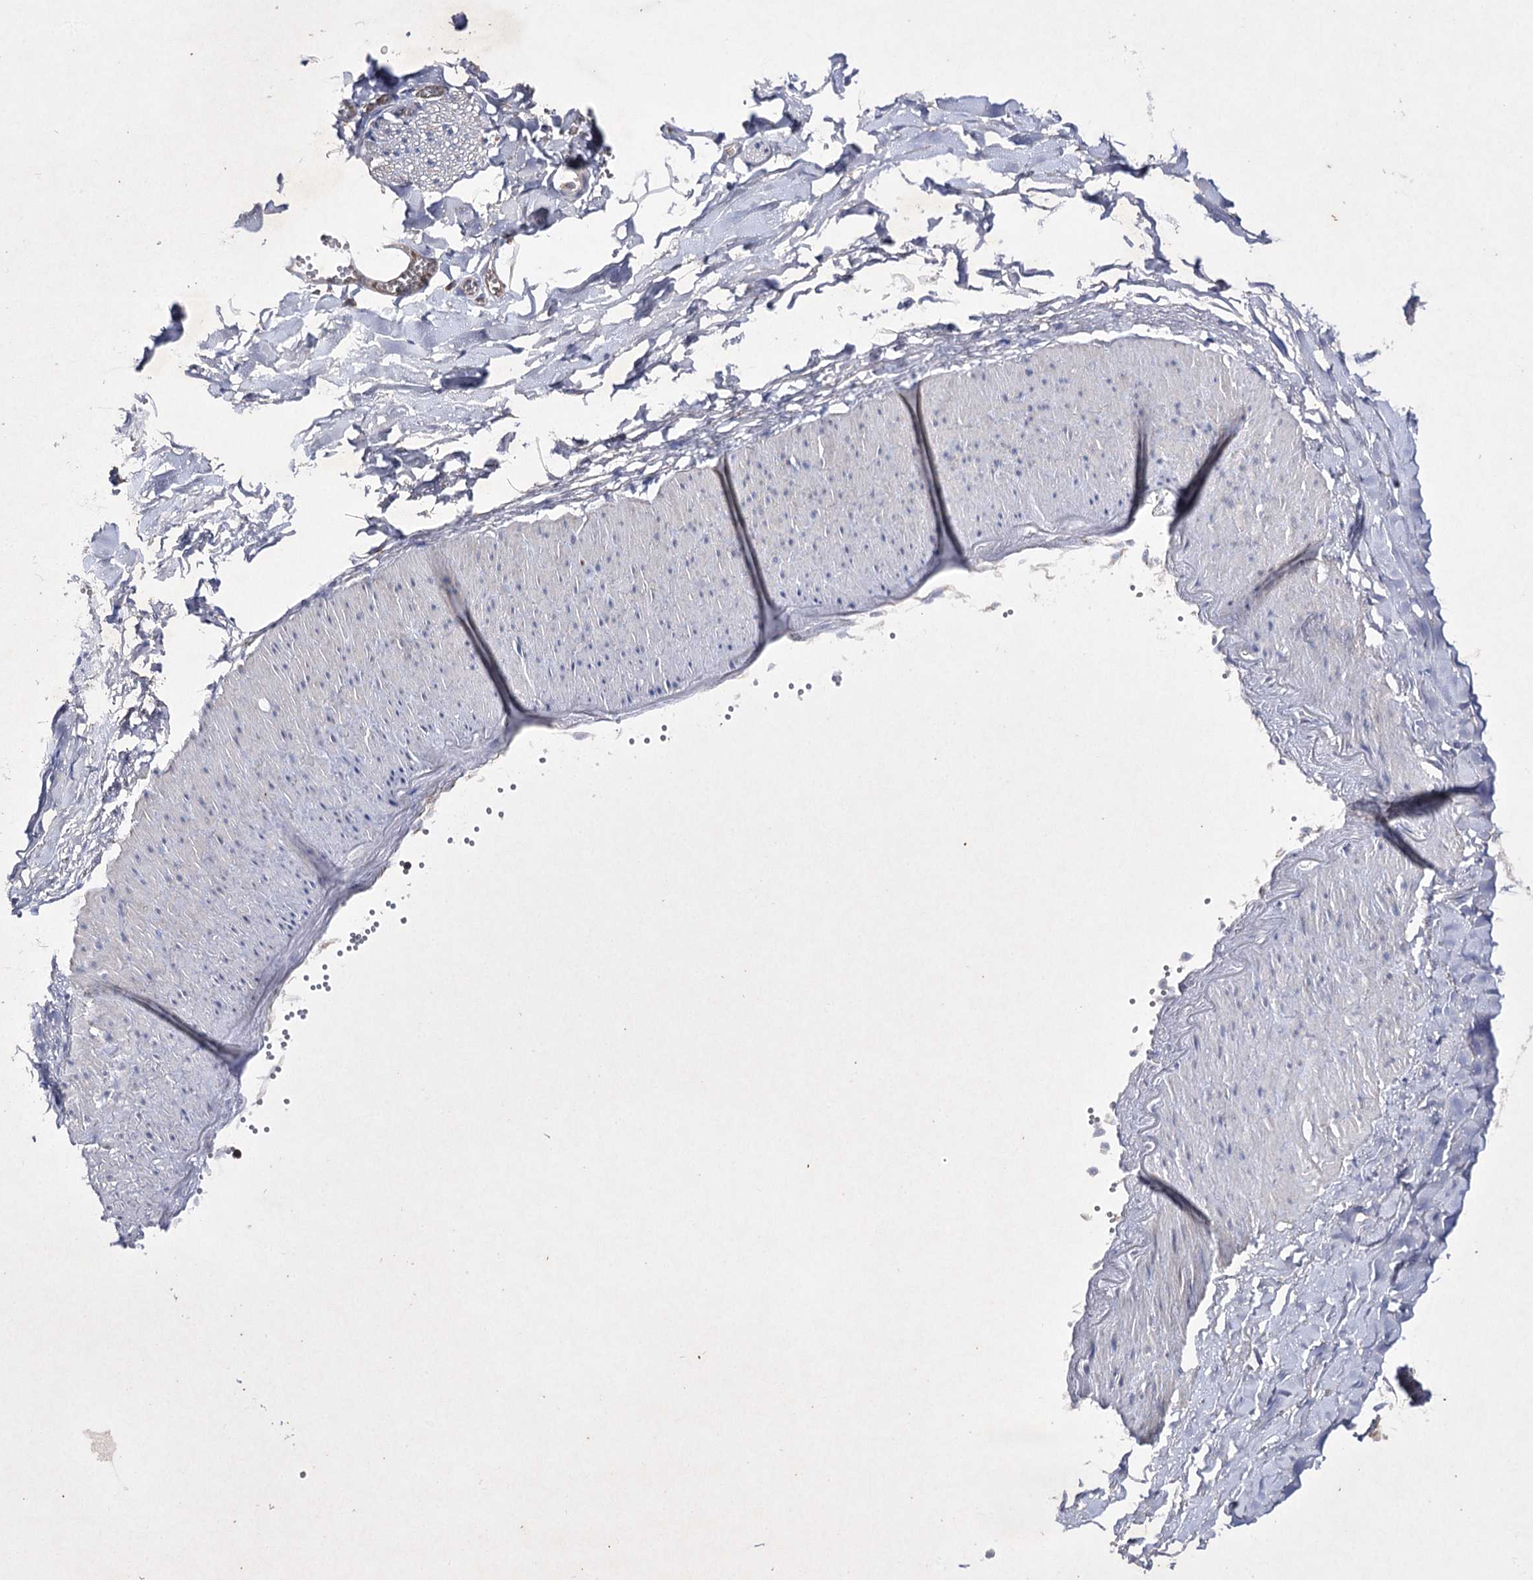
{"staining": {"intensity": "negative", "quantity": "none", "location": "none"}, "tissue": "adipose tissue", "cell_type": "Adipocytes", "image_type": "normal", "snomed": [{"axis": "morphology", "description": "Normal tissue, NOS"}, {"axis": "topography", "description": "Gallbladder"}, {"axis": "topography", "description": "Peripheral nerve tissue"}], "caption": "The image shows no staining of adipocytes in unremarkable adipose tissue.", "gene": "BCR", "patient": {"sex": "male", "age": 38}}